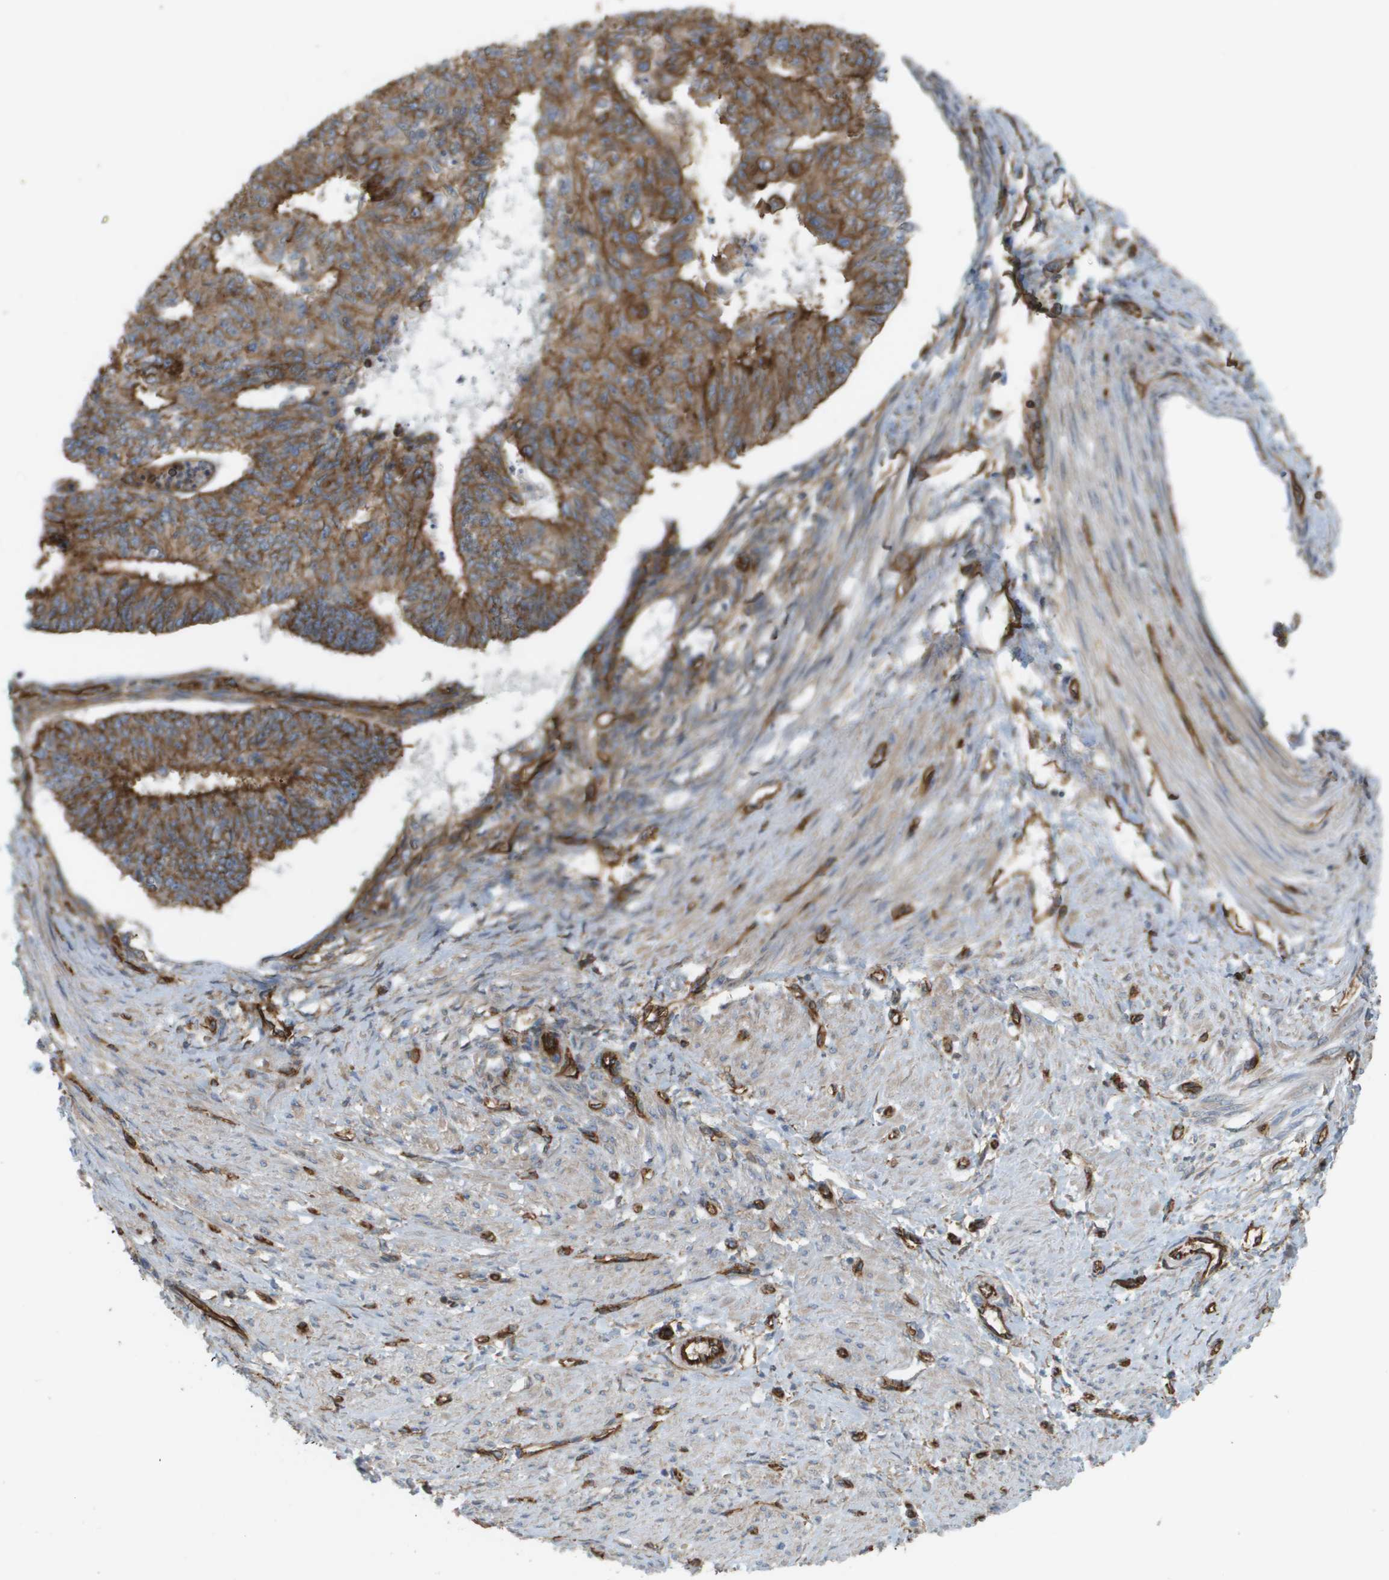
{"staining": {"intensity": "moderate", "quantity": ">75%", "location": "cytoplasmic/membranous"}, "tissue": "endometrial cancer", "cell_type": "Tumor cells", "image_type": "cancer", "snomed": [{"axis": "morphology", "description": "Adenocarcinoma, NOS"}, {"axis": "topography", "description": "Endometrium"}], "caption": "IHC (DAB (3,3'-diaminobenzidine)) staining of endometrial cancer (adenocarcinoma) exhibits moderate cytoplasmic/membranous protein expression in approximately >75% of tumor cells.", "gene": "SGMS2", "patient": {"sex": "female", "age": 32}}